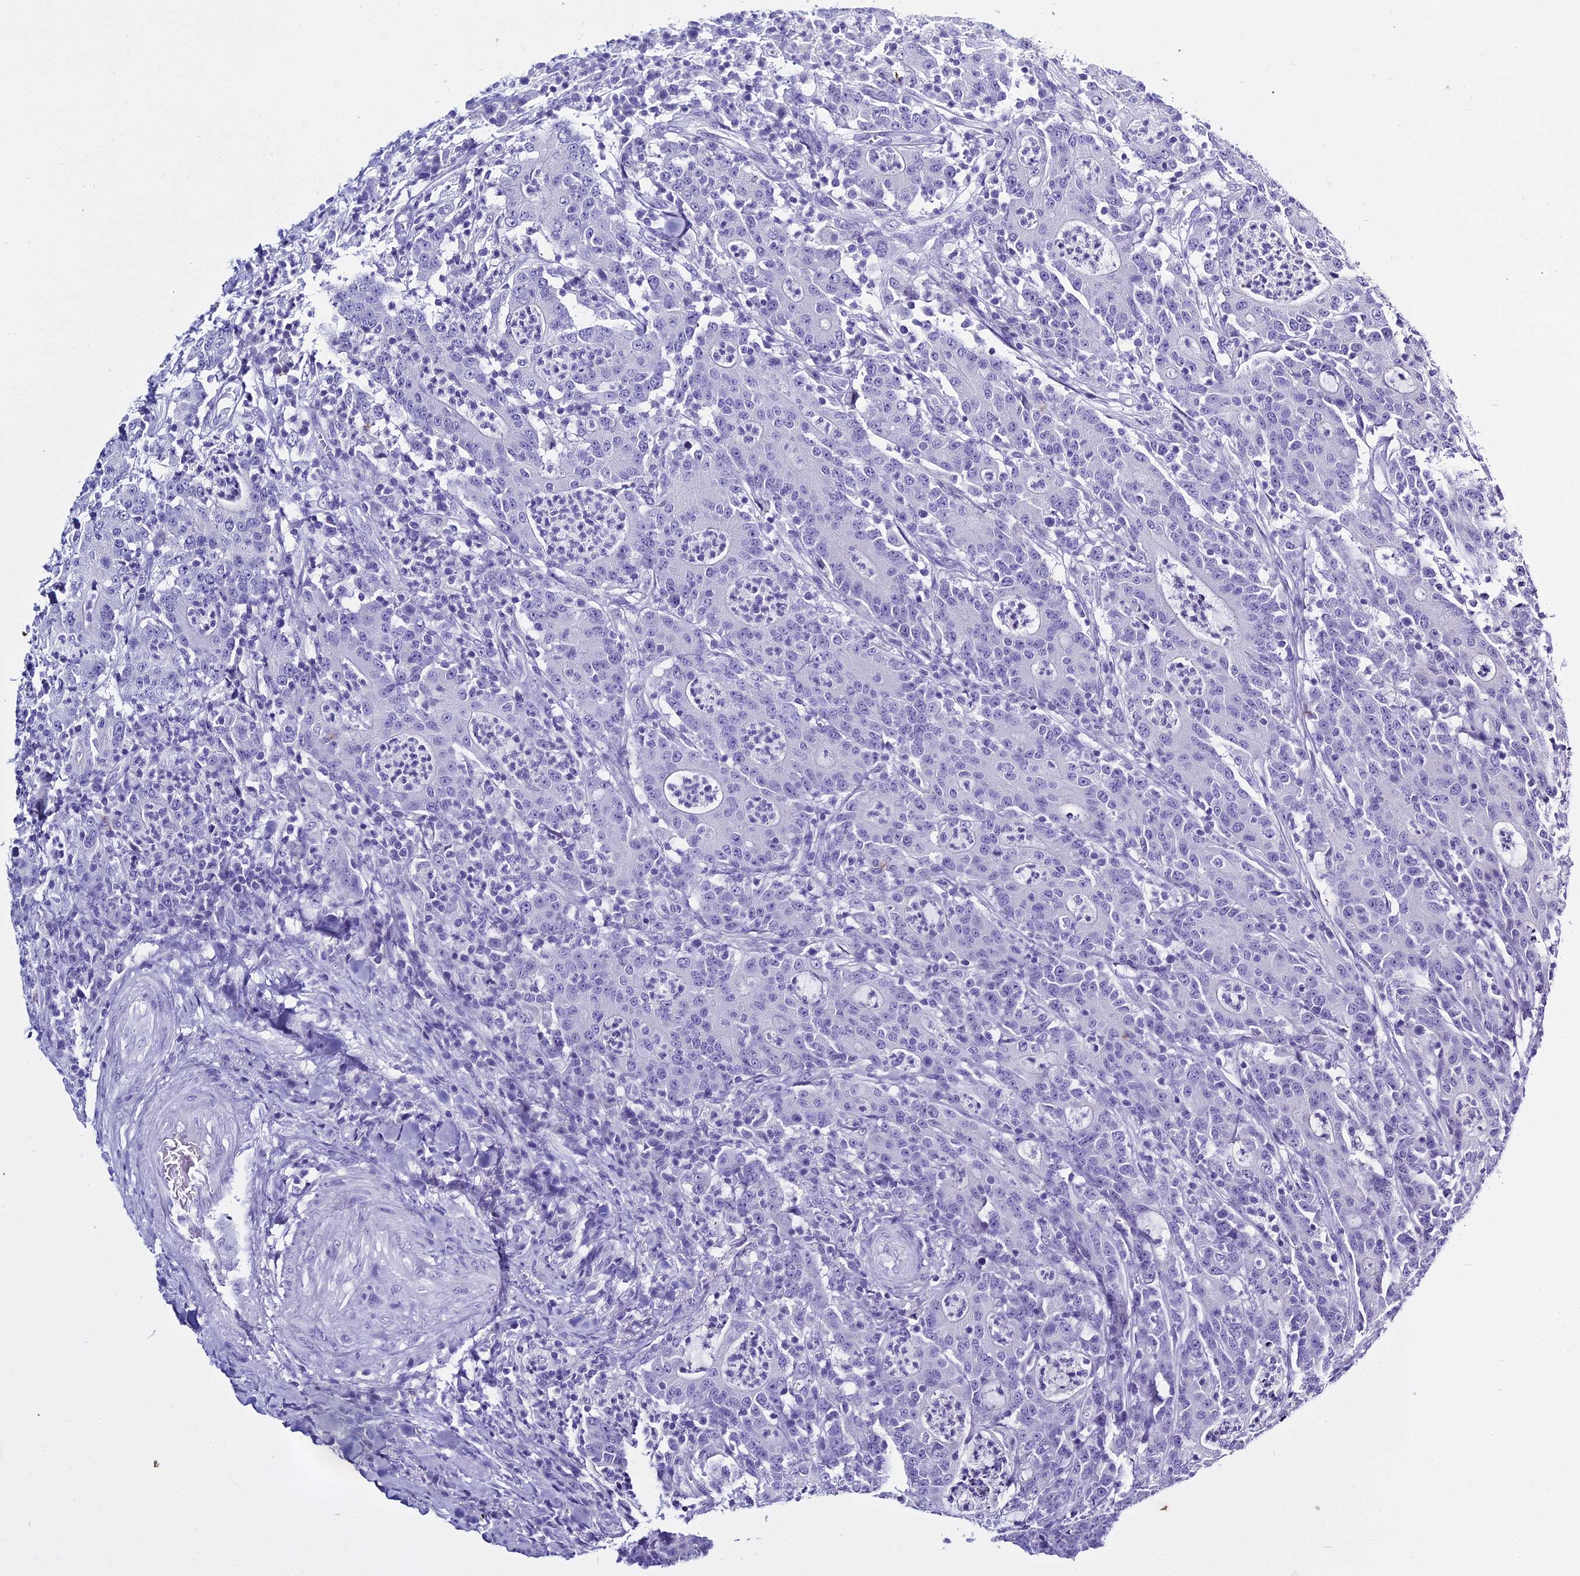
{"staining": {"intensity": "negative", "quantity": "none", "location": "none"}, "tissue": "colorectal cancer", "cell_type": "Tumor cells", "image_type": "cancer", "snomed": [{"axis": "morphology", "description": "Adenocarcinoma, NOS"}, {"axis": "topography", "description": "Colon"}], "caption": "IHC of colorectal cancer (adenocarcinoma) demonstrates no staining in tumor cells.", "gene": "HMGB4", "patient": {"sex": "male", "age": 83}}